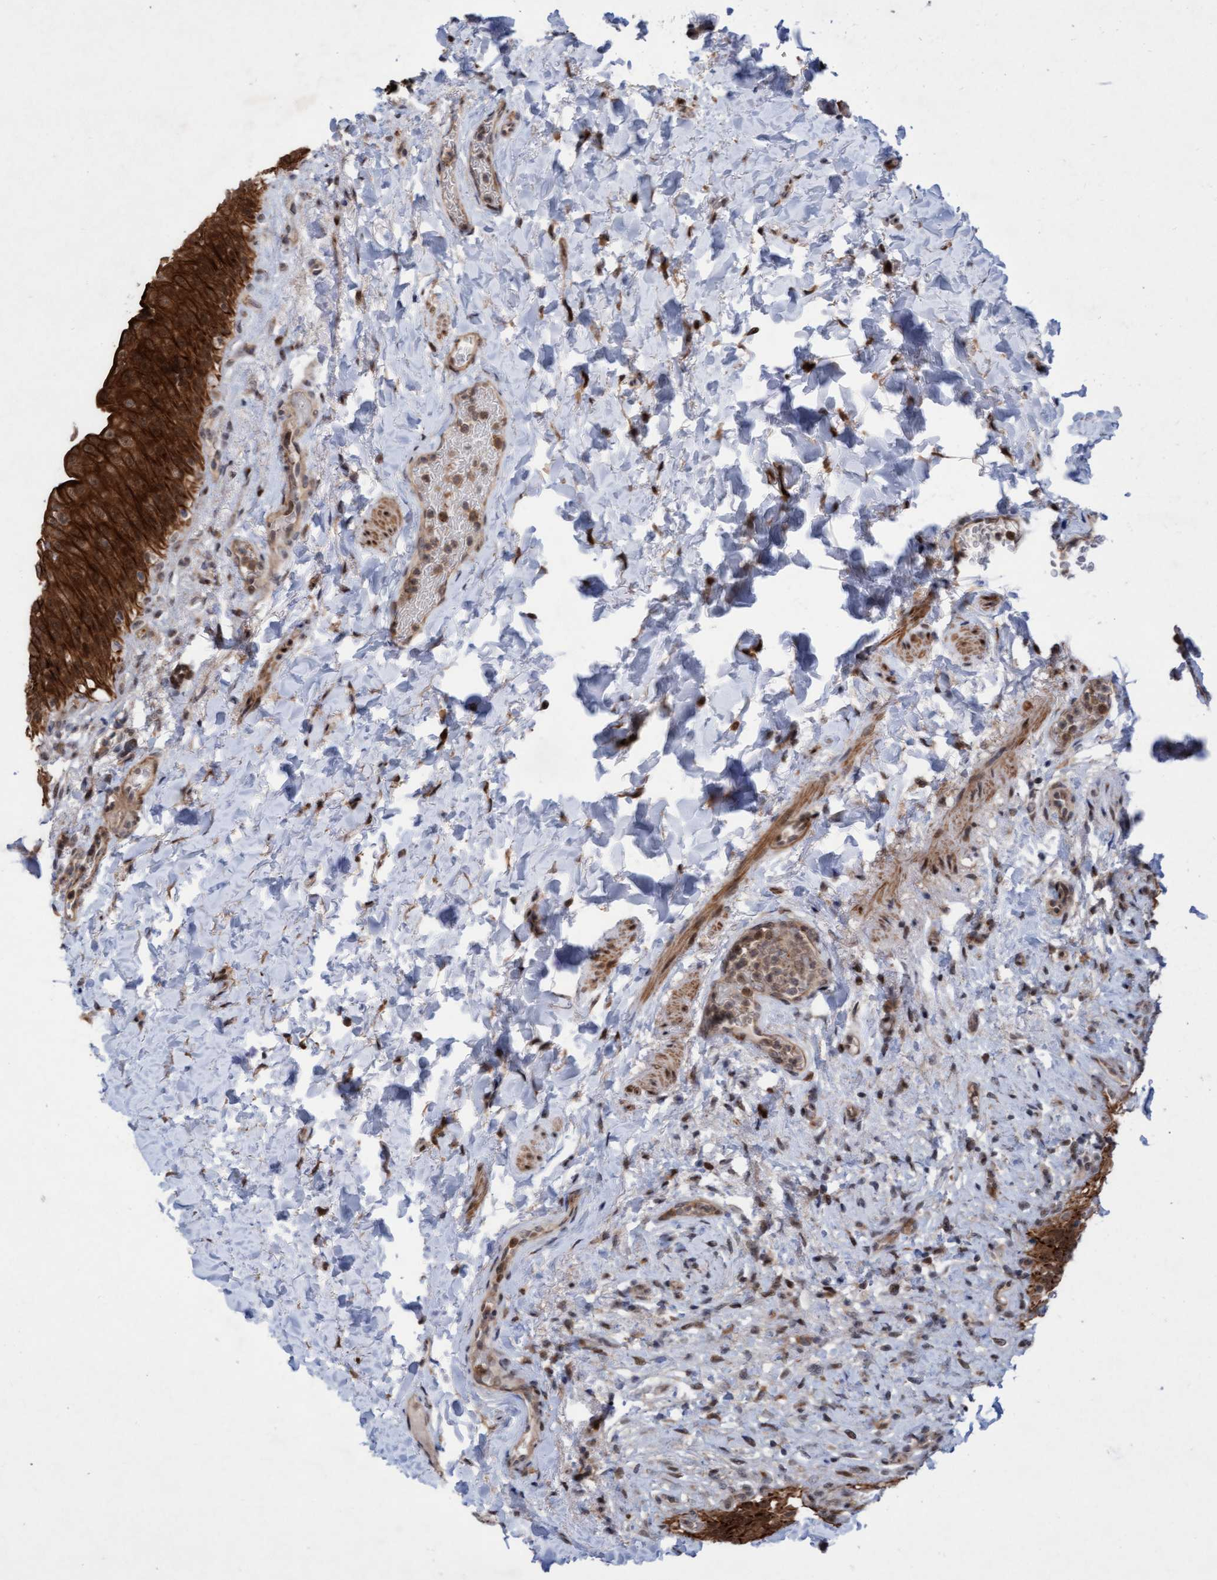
{"staining": {"intensity": "strong", "quantity": ">75%", "location": "cytoplasmic/membranous,nuclear"}, "tissue": "urinary bladder", "cell_type": "Urothelial cells", "image_type": "normal", "snomed": [{"axis": "morphology", "description": "Normal tissue, NOS"}, {"axis": "topography", "description": "Urinary bladder"}], "caption": "Strong cytoplasmic/membranous,nuclear protein expression is seen in approximately >75% of urothelial cells in urinary bladder.", "gene": "RAP1GAP2", "patient": {"sex": "female", "age": 60}}